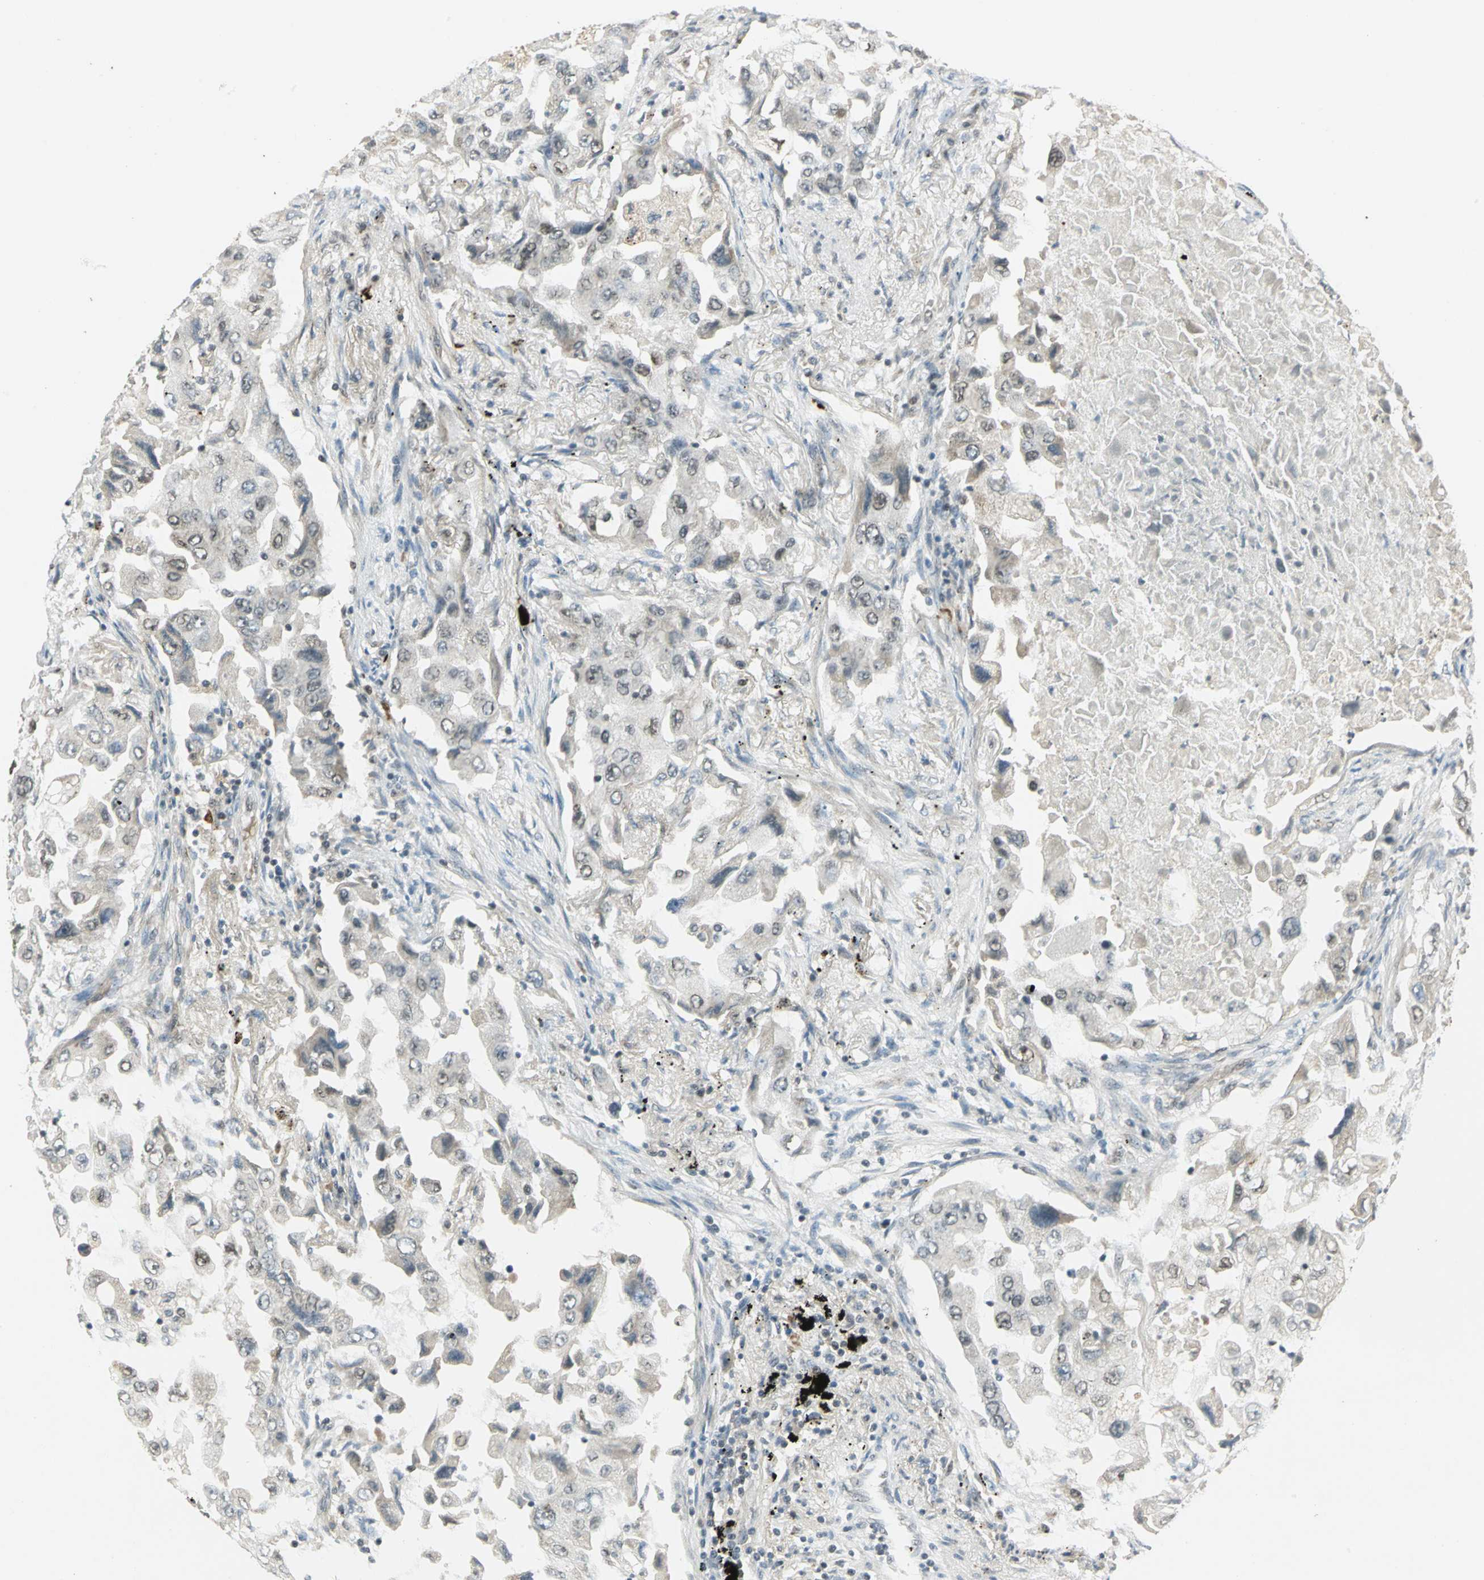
{"staining": {"intensity": "negative", "quantity": "none", "location": "none"}, "tissue": "lung cancer", "cell_type": "Tumor cells", "image_type": "cancer", "snomed": [{"axis": "morphology", "description": "Adenocarcinoma, NOS"}, {"axis": "topography", "description": "Lung"}], "caption": "High power microscopy micrograph of an IHC histopathology image of lung cancer, revealing no significant expression in tumor cells. The staining was performed using DAB to visualize the protein expression in brown, while the nuclei were stained in blue with hematoxylin (Magnification: 20x).", "gene": "RAD17", "patient": {"sex": "female", "age": 65}}